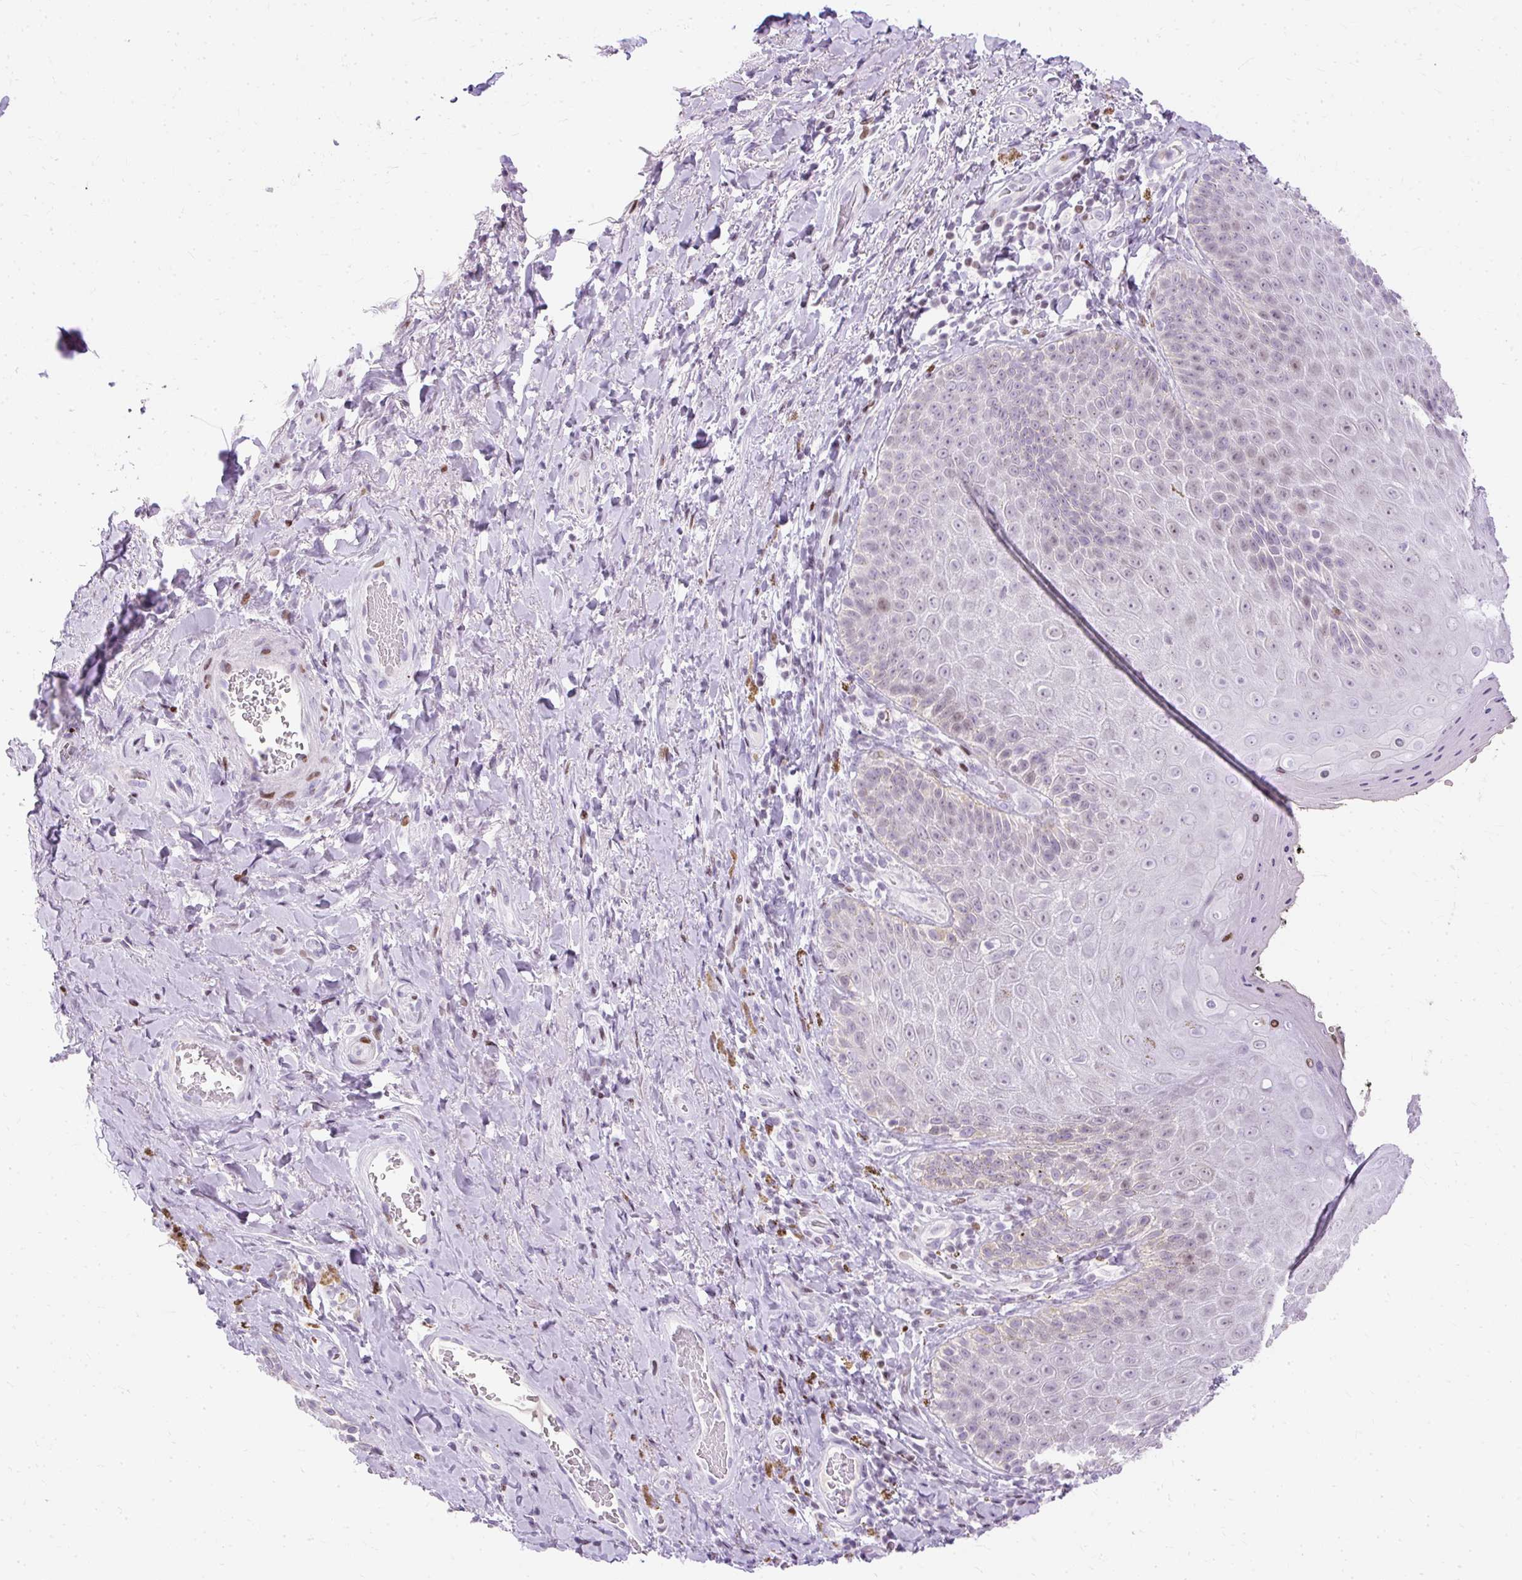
{"staining": {"intensity": "moderate", "quantity": "<25%", "location": "cytoplasmic/membranous,nuclear"}, "tissue": "skin", "cell_type": "Epidermal cells", "image_type": "normal", "snomed": [{"axis": "morphology", "description": "Normal tissue, NOS"}, {"axis": "topography", "description": "Anal"}, {"axis": "topography", "description": "Peripheral nerve tissue"}], "caption": "Moderate cytoplasmic/membranous,nuclear positivity for a protein is seen in approximately <25% of epidermal cells of benign skin using immunohistochemistry (IHC).", "gene": "TMEM177", "patient": {"sex": "male", "age": 53}}